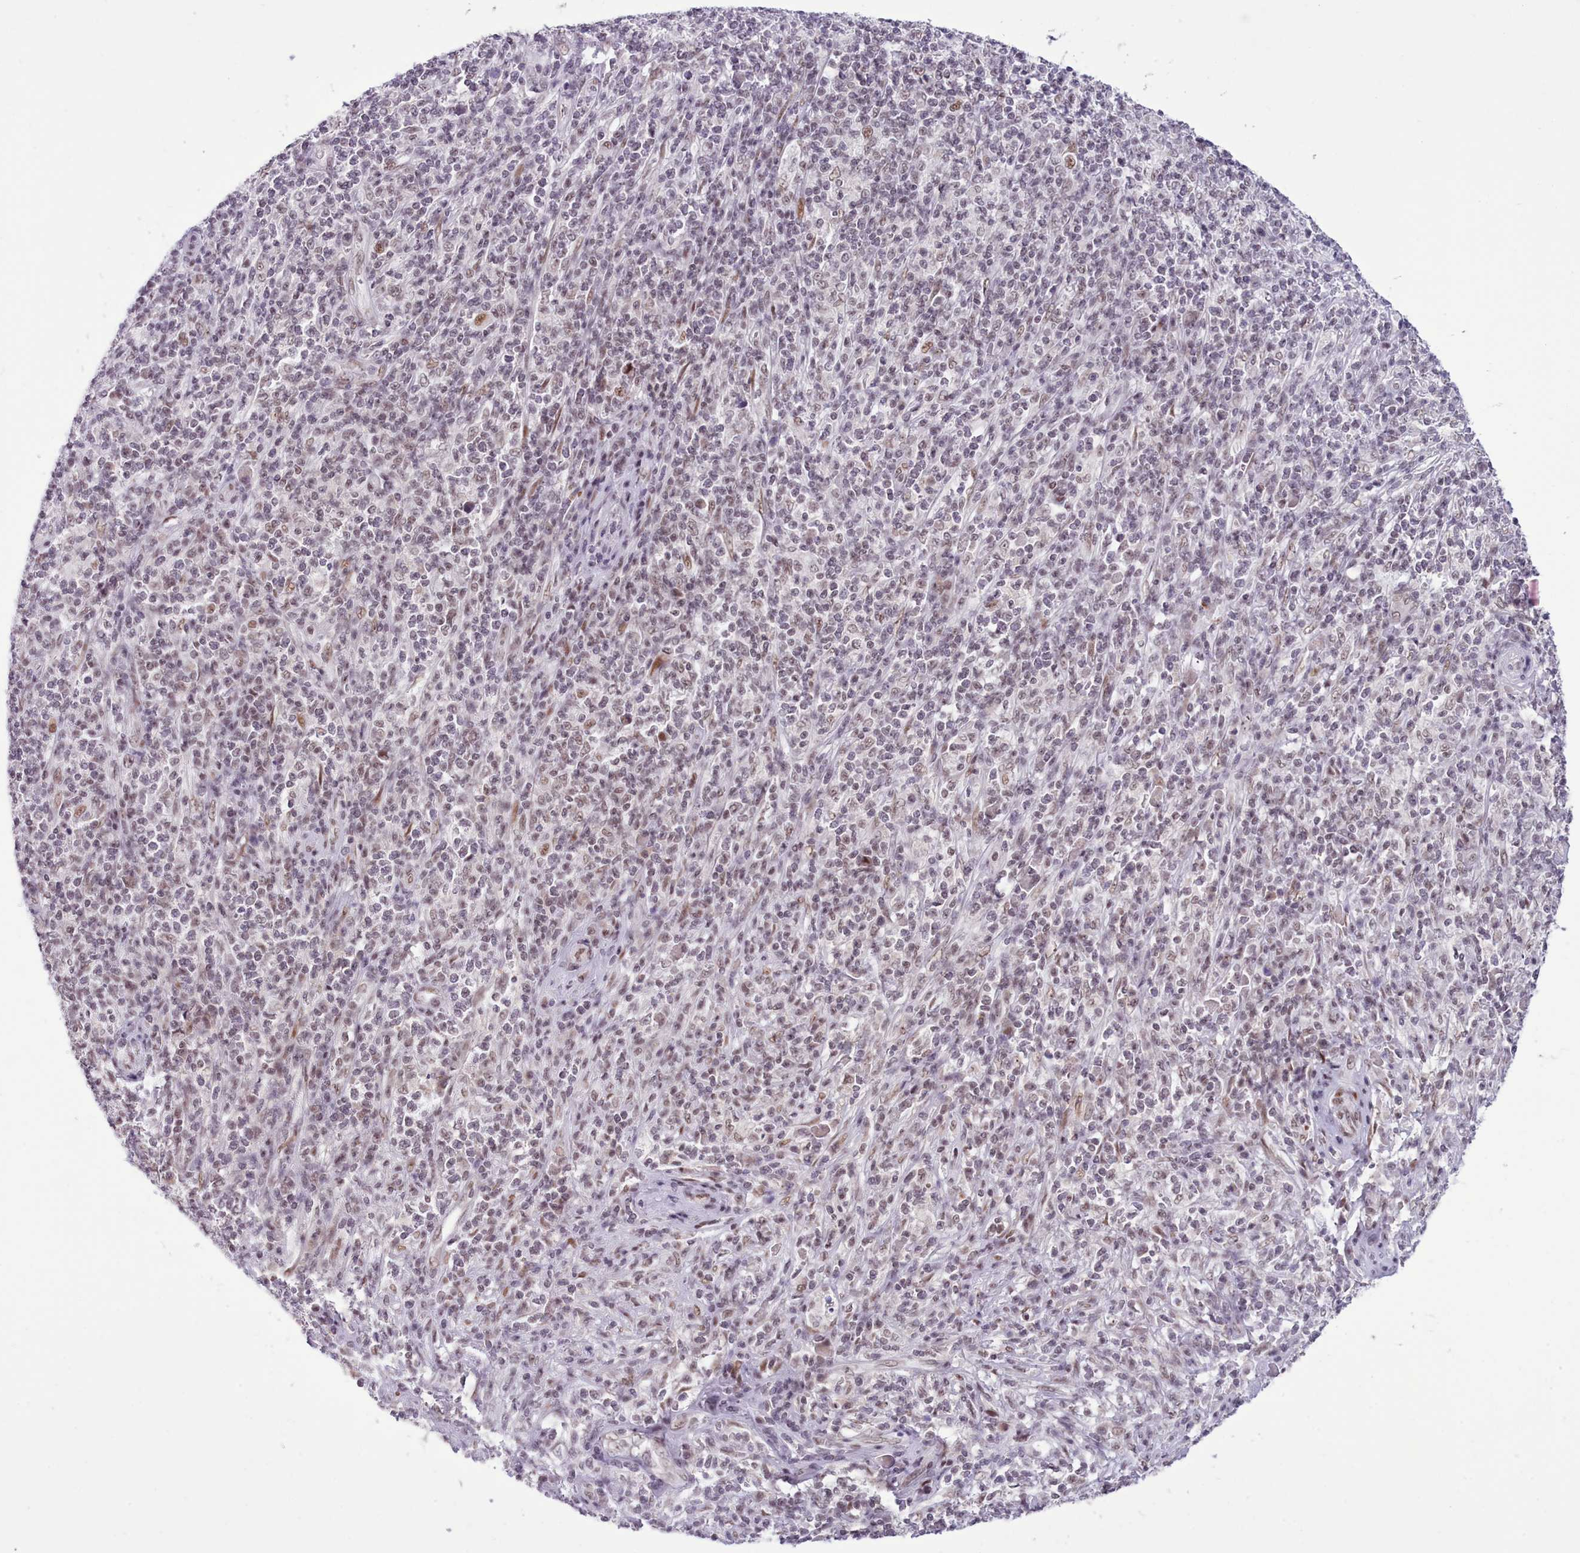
{"staining": {"intensity": "weak", "quantity": ">75%", "location": "nuclear"}, "tissue": "melanoma", "cell_type": "Tumor cells", "image_type": "cancer", "snomed": [{"axis": "morphology", "description": "Malignant melanoma, NOS"}, {"axis": "topography", "description": "Skin"}], "caption": "Melanoma stained for a protein (brown) exhibits weak nuclear positive positivity in about >75% of tumor cells.", "gene": "RFX1", "patient": {"sex": "male", "age": 66}}